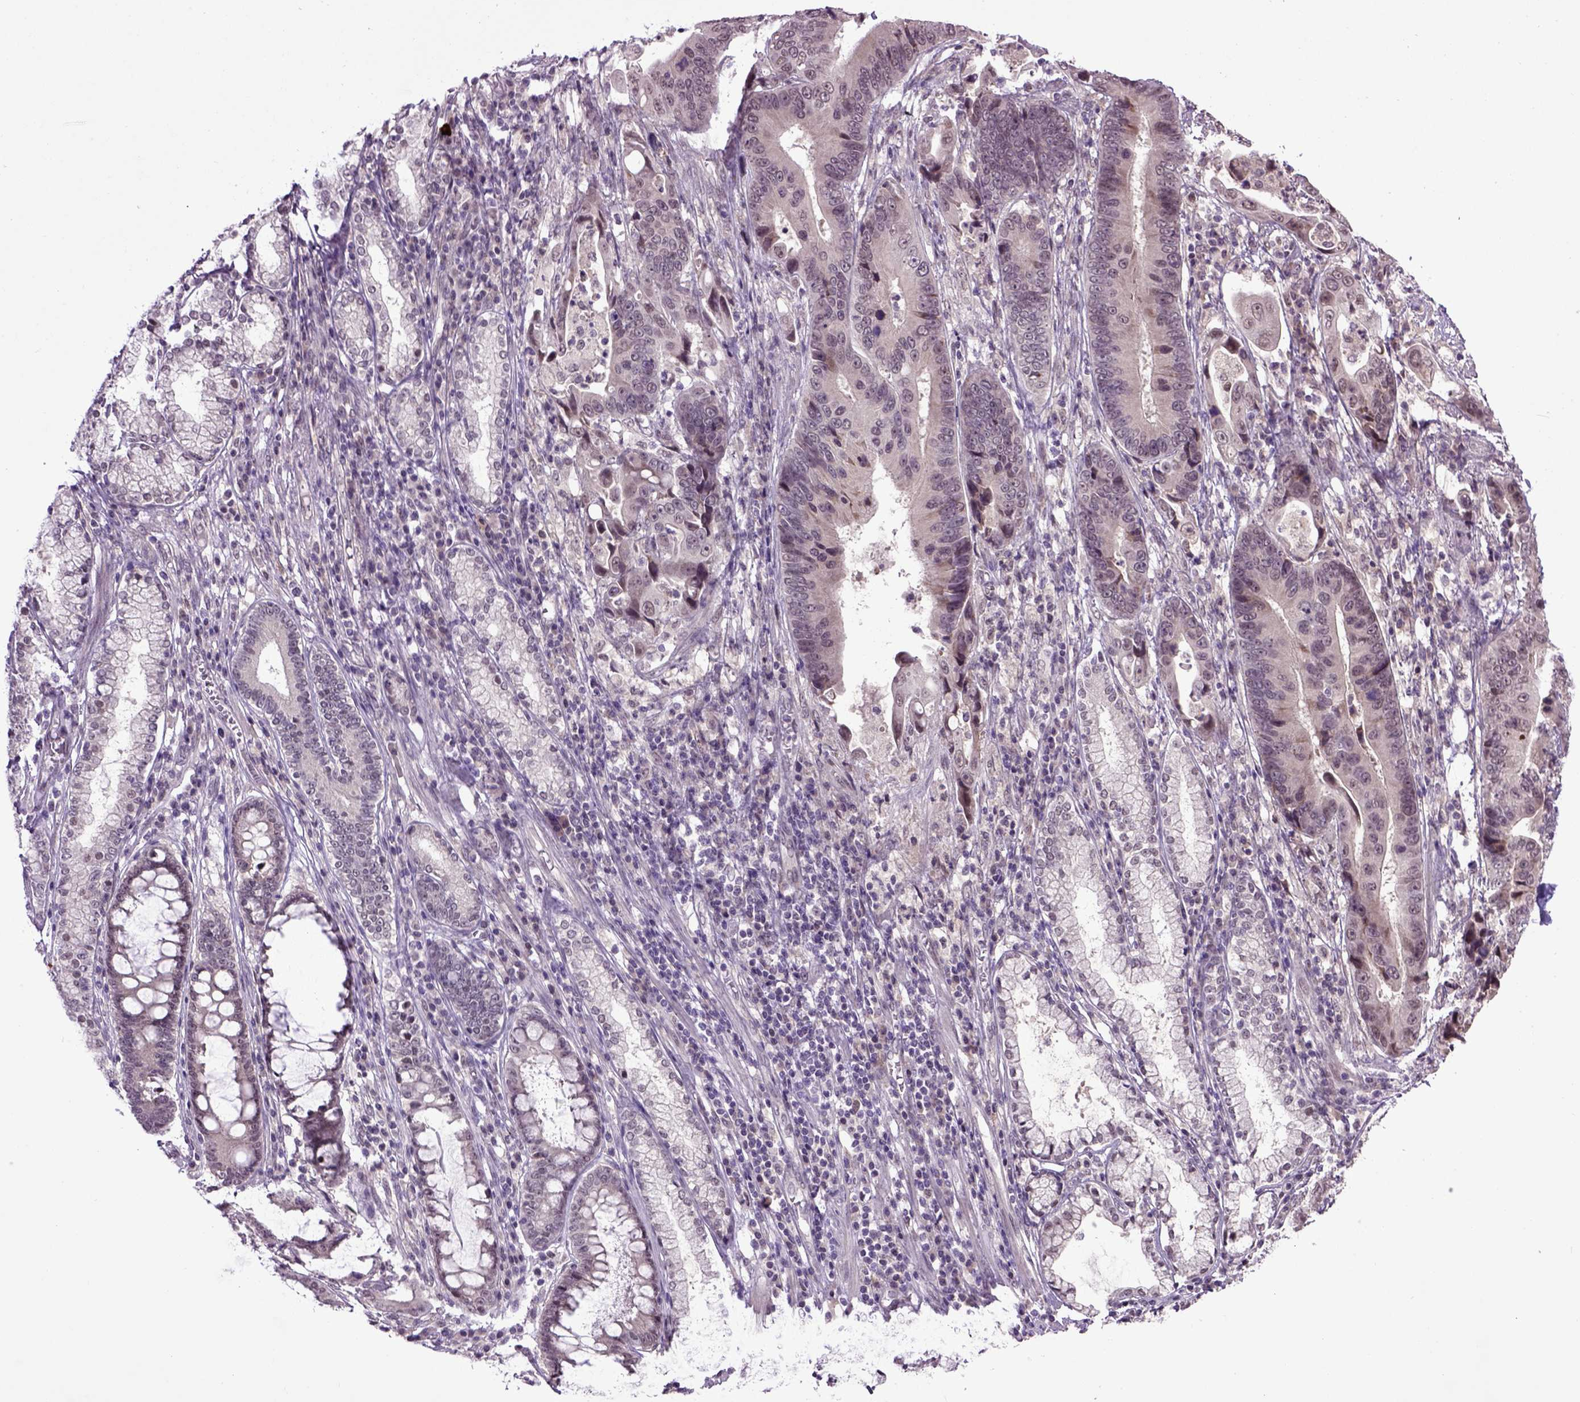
{"staining": {"intensity": "negative", "quantity": "none", "location": "none"}, "tissue": "stomach cancer", "cell_type": "Tumor cells", "image_type": "cancer", "snomed": [{"axis": "morphology", "description": "Adenocarcinoma, NOS"}, {"axis": "topography", "description": "Stomach"}], "caption": "IHC of human adenocarcinoma (stomach) reveals no positivity in tumor cells.", "gene": "RAB43", "patient": {"sex": "male", "age": 84}}